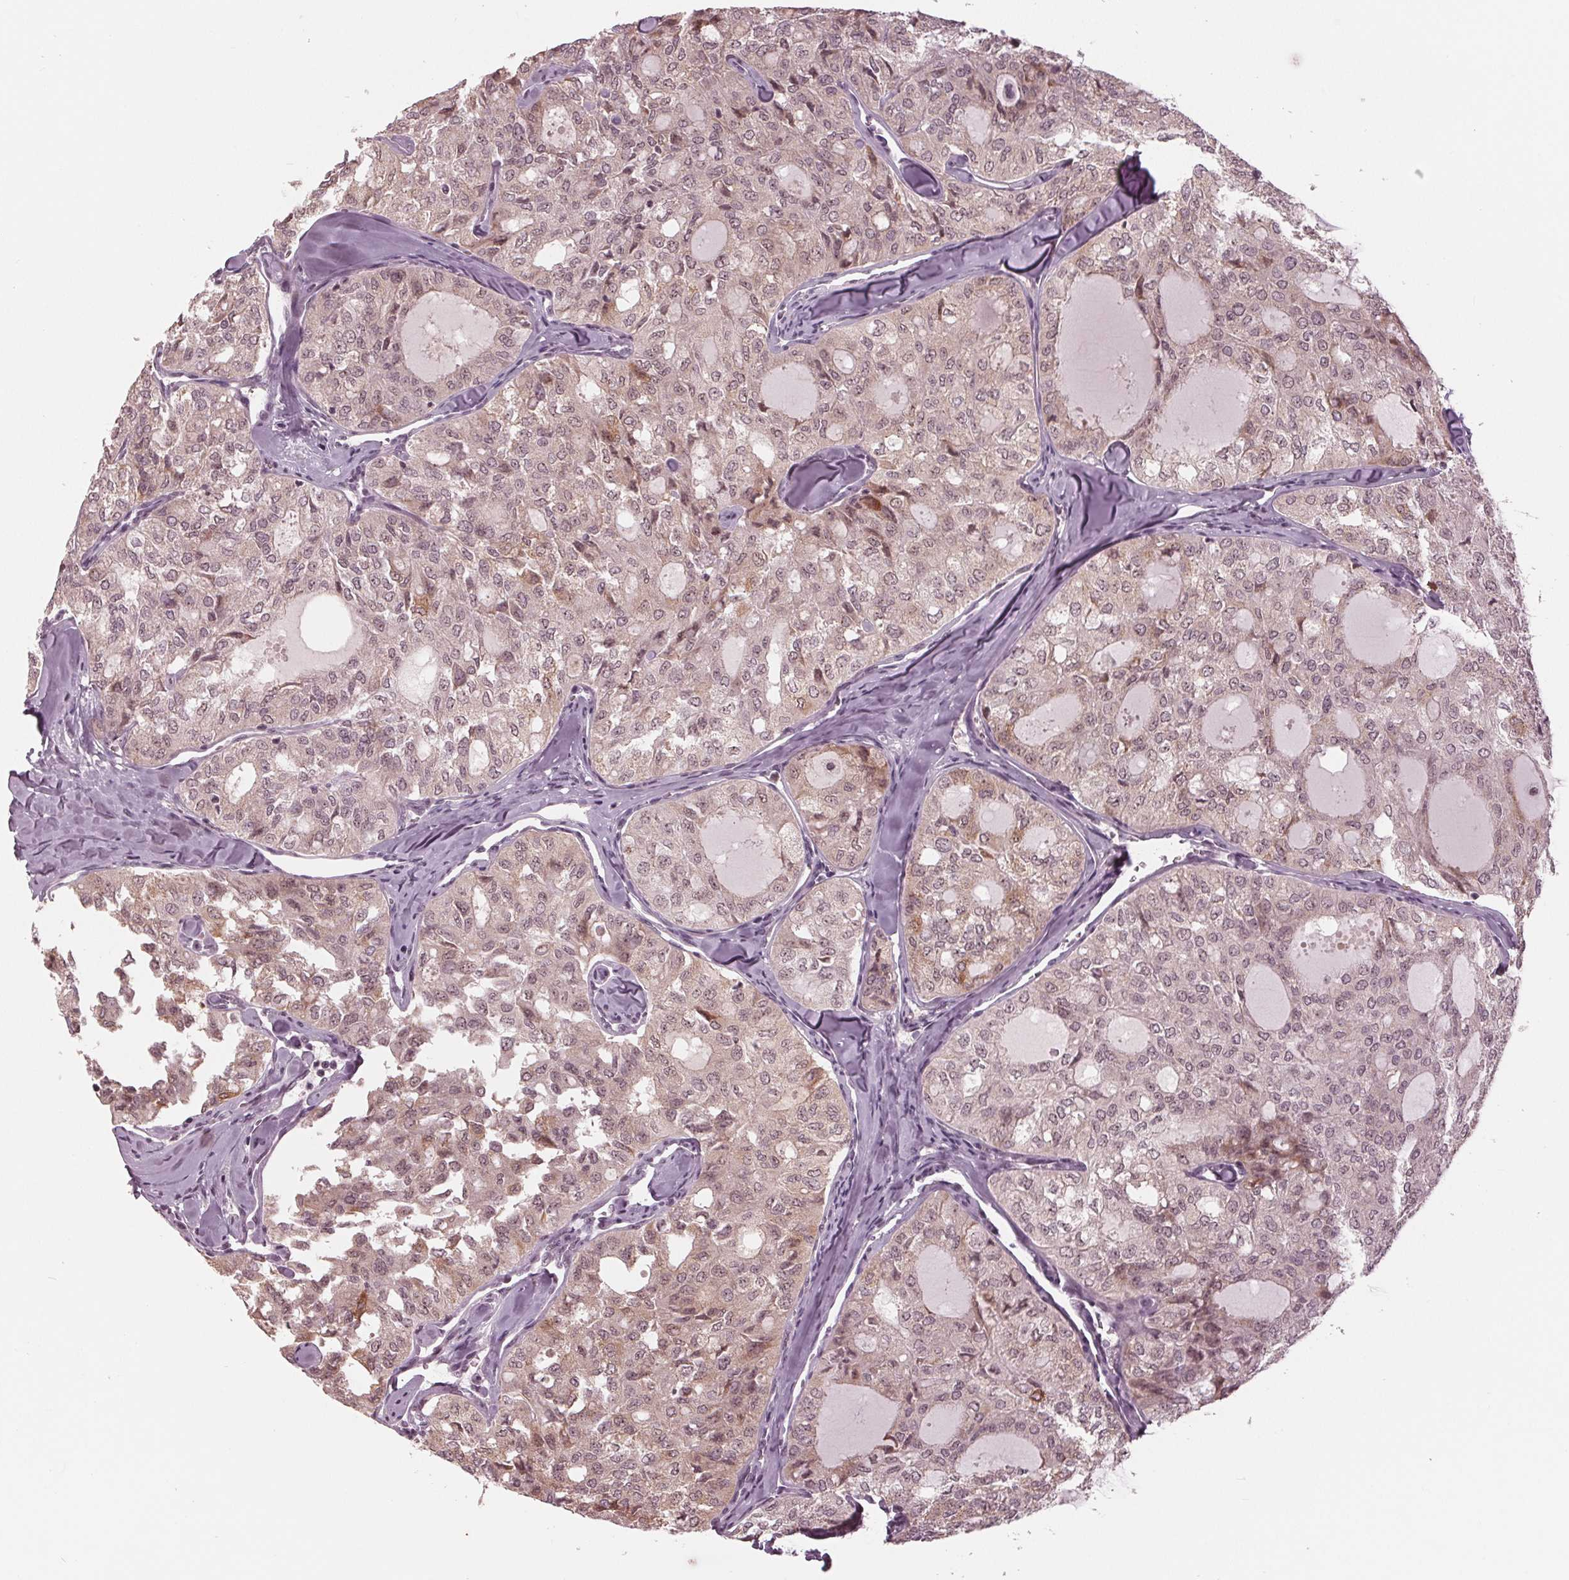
{"staining": {"intensity": "weak", "quantity": "25%-75%", "location": "cytoplasmic/membranous,nuclear"}, "tissue": "thyroid cancer", "cell_type": "Tumor cells", "image_type": "cancer", "snomed": [{"axis": "morphology", "description": "Follicular adenoma carcinoma, NOS"}, {"axis": "topography", "description": "Thyroid gland"}], "caption": "High-magnification brightfield microscopy of follicular adenoma carcinoma (thyroid) stained with DAB (brown) and counterstained with hematoxylin (blue). tumor cells exhibit weak cytoplasmic/membranous and nuclear staining is appreciated in approximately25%-75% of cells. (Brightfield microscopy of DAB IHC at high magnification).", "gene": "SLX4", "patient": {"sex": "male", "age": 75}}